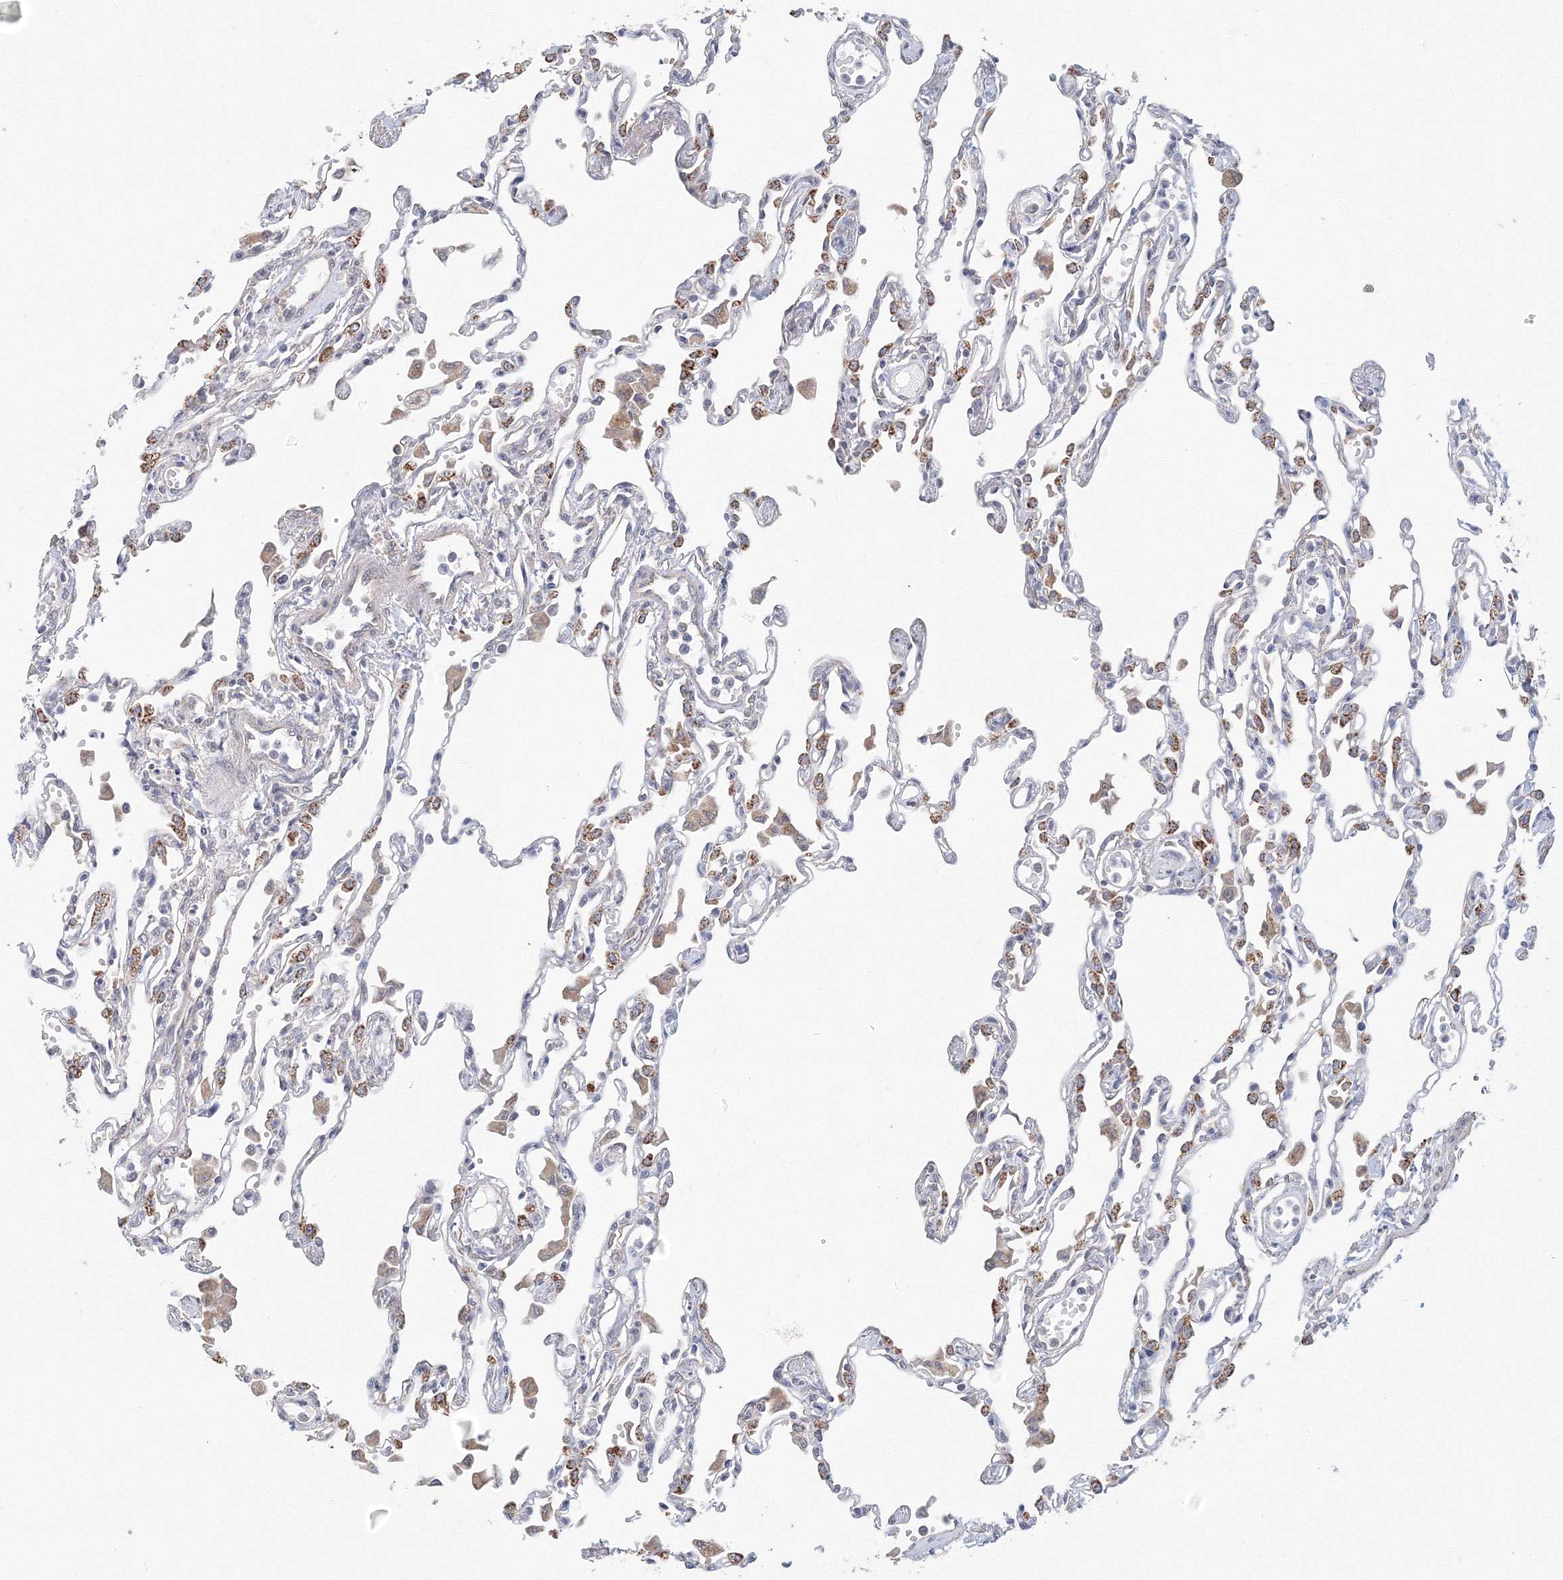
{"staining": {"intensity": "moderate", "quantity": "<25%", "location": "cytoplasmic/membranous"}, "tissue": "lung", "cell_type": "Alveolar cells", "image_type": "normal", "snomed": [{"axis": "morphology", "description": "Normal tissue, NOS"}, {"axis": "topography", "description": "Bronchus"}, {"axis": "topography", "description": "Lung"}], "caption": "This photomicrograph displays immunohistochemistry staining of unremarkable human lung, with low moderate cytoplasmic/membranous positivity in approximately <25% of alveolar cells.", "gene": "DHRS12", "patient": {"sex": "female", "age": 49}}